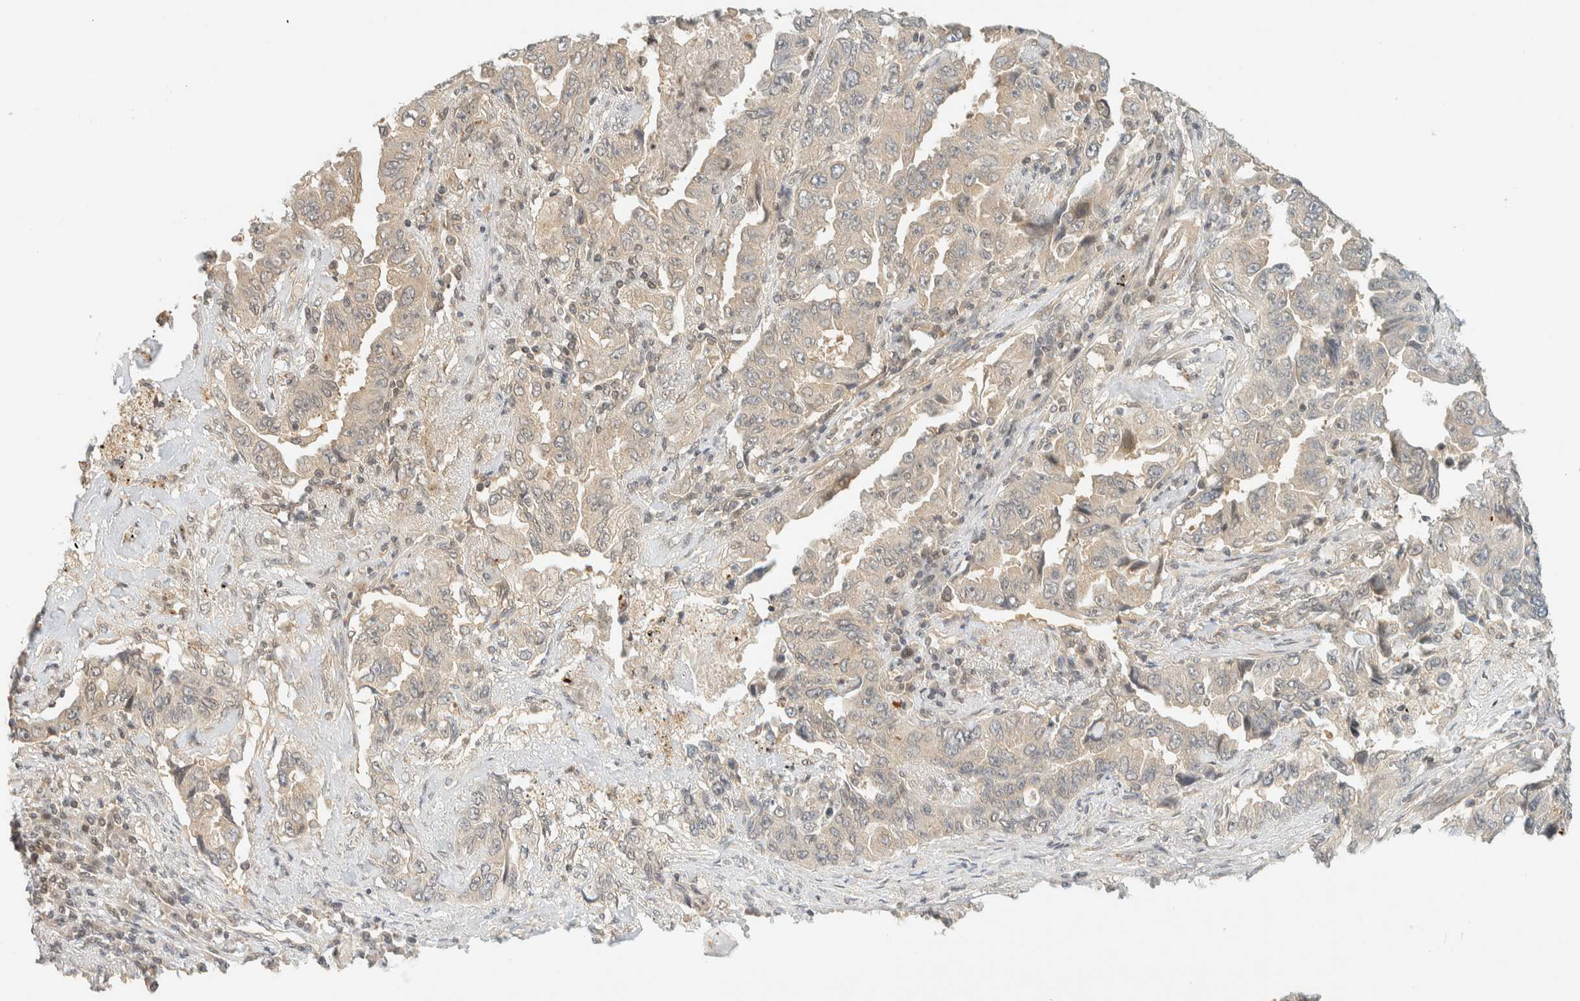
{"staining": {"intensity": "weak", "quantity": "<25%", "location": "cytoplasmic/membranous"}, "tissue": "lung cancer", "cell_type": "Tumor cells", "image_type": "cancer", "snomed": [{"axis": "morphology", "description": "Adenocarcinoma, NOS"}, {"axis": "topography", "description": "Lung"}], "caption": "Immunohistochemistry image of lung cancer (adenocarcinoma) stained for a protein (brown), which exhibits no expression in tumor cells.", "gene": "KIFAP3", "patient": {"sex": "female", "age": 51}}